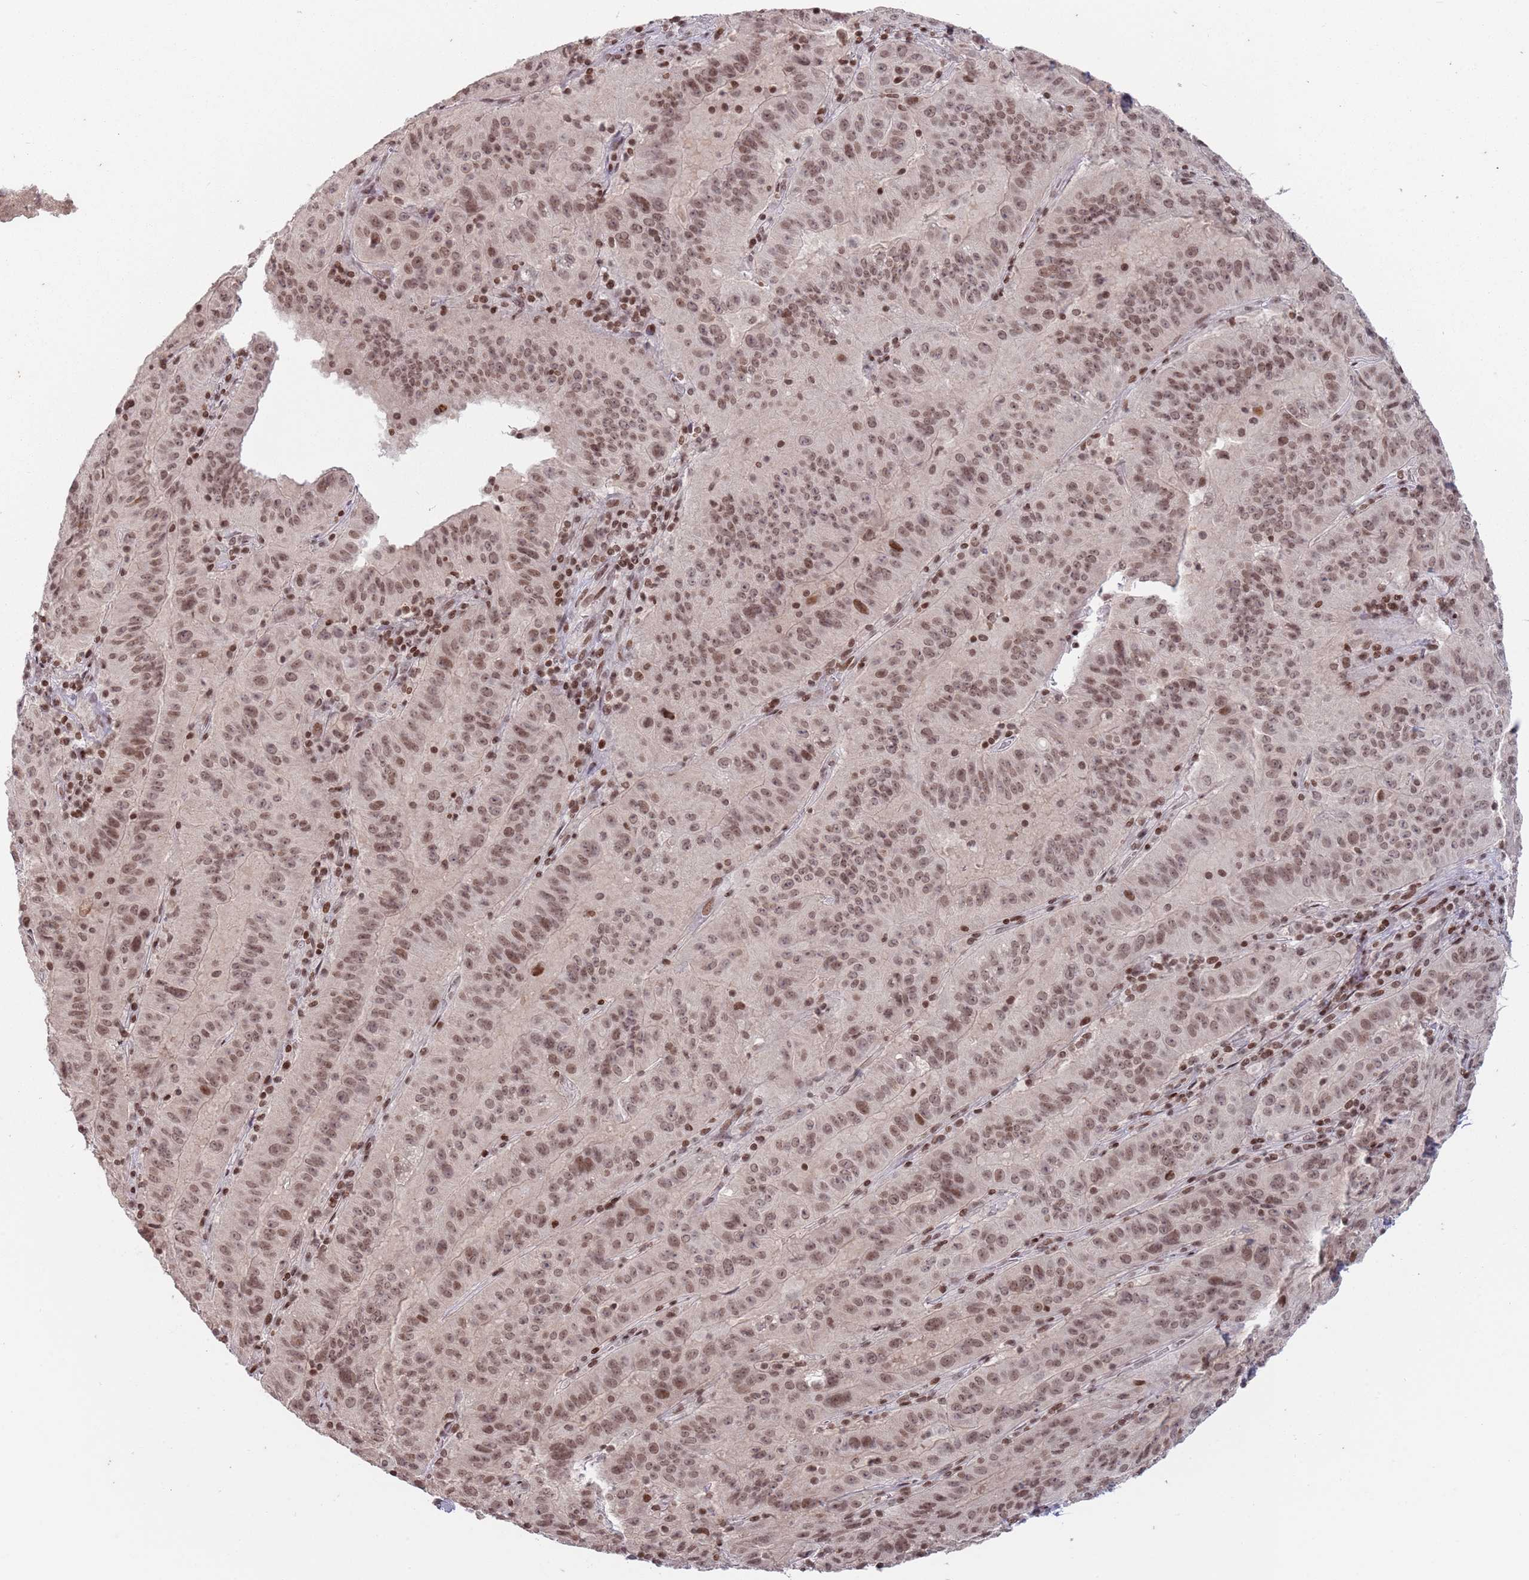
{"staining": {"intensity": "moderate", "quantity": ">75%", "location": "nuclear"}, "tissue": "pancreatic cancer", "cell_type": "Tumor cells", "image_type": "cancer", "snomed": [{"axis": "morphology", "description": "Adenocarcinoma, NOS"}, {"axis": "topography", "description": "Pancreas"}], "caption": "Immunohistochemical staining of adenocarcinoma (pancreatic) demonstrates moderate nuclear protein positivity in about >75% of tumor cells.", "gene": "SH3RF3", "patient": {"sex": "male", "age": 63}}